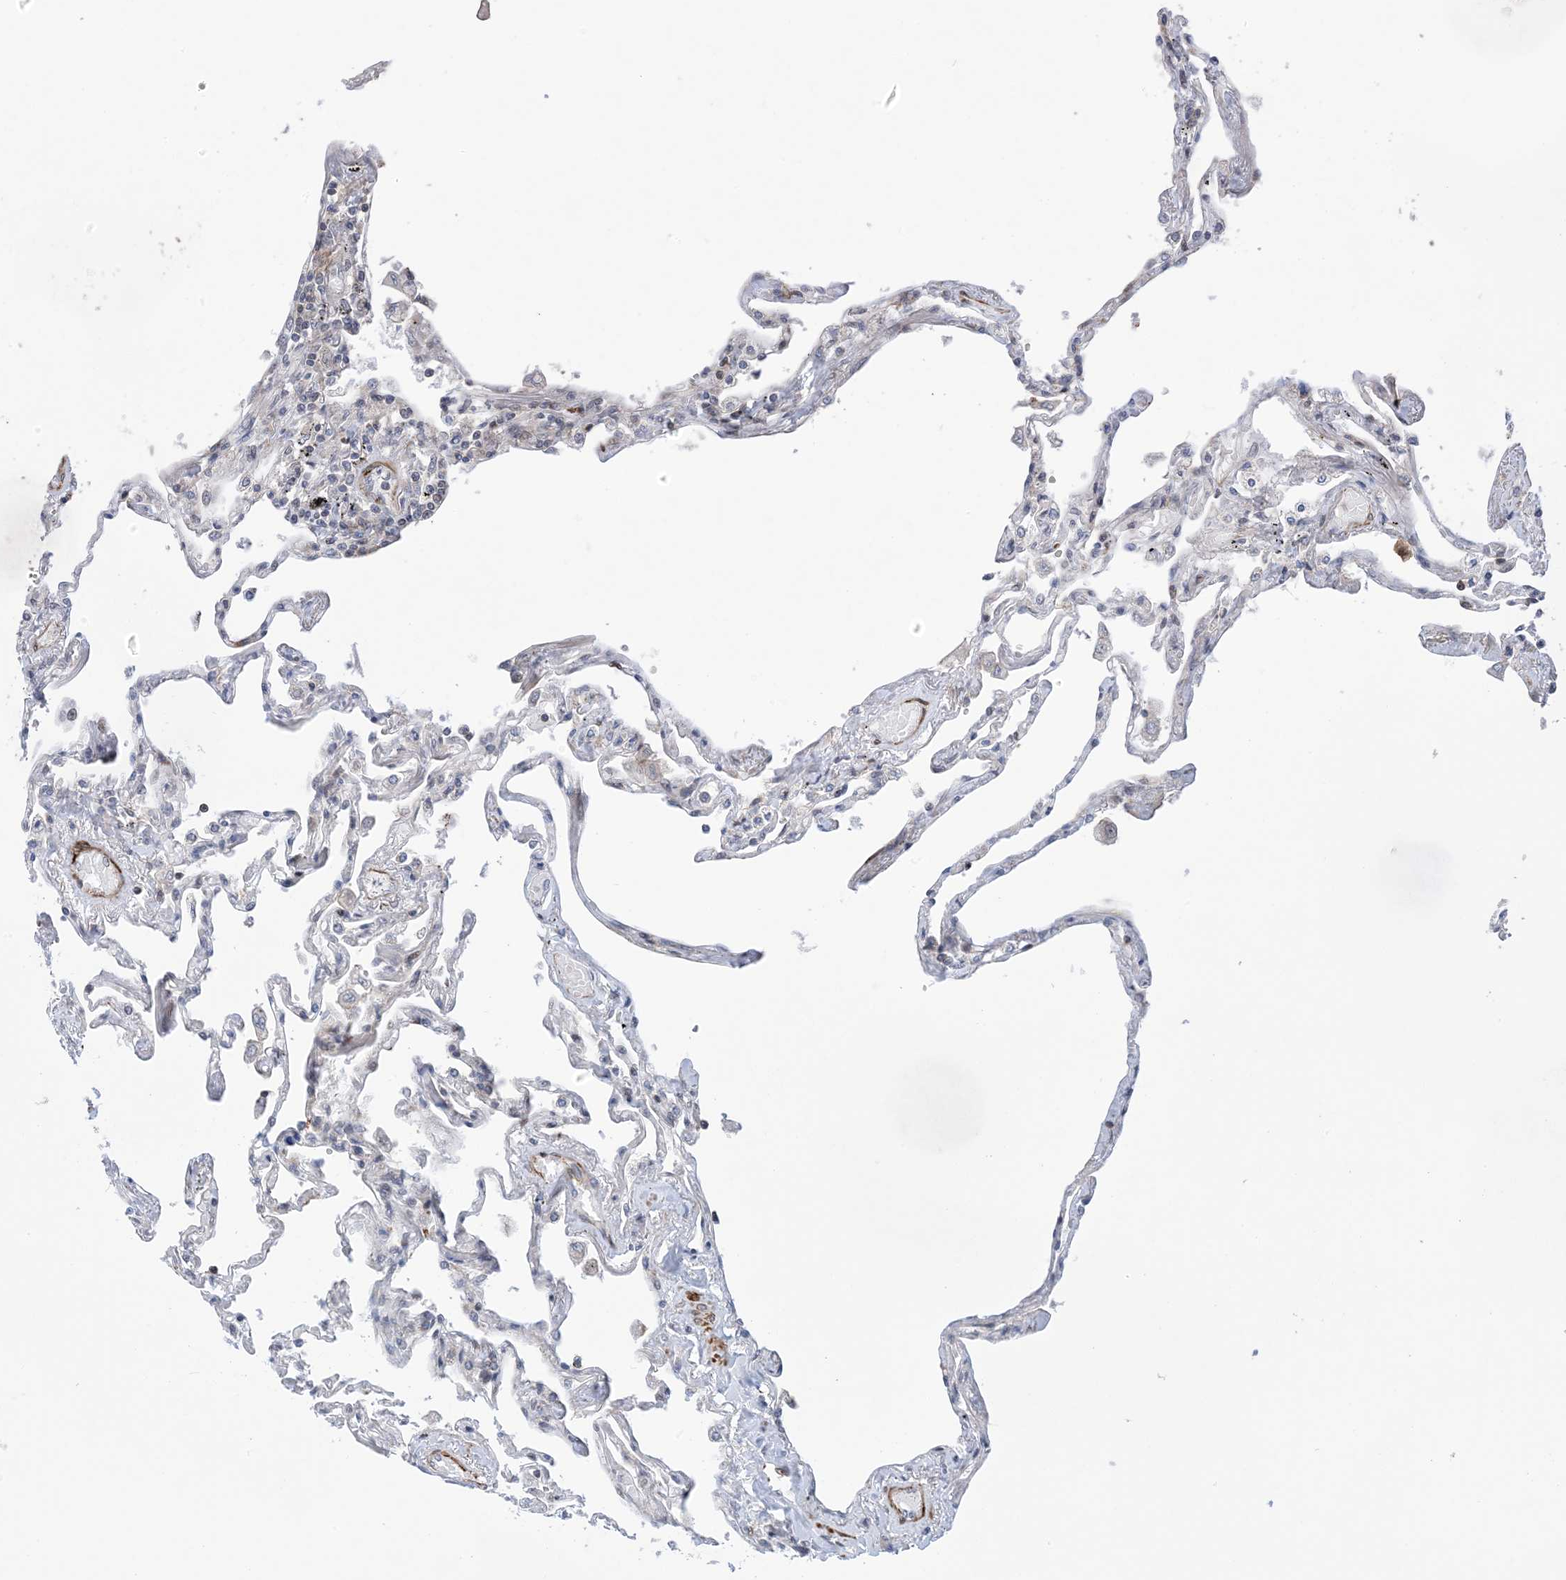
{"staining": {"intensity": "negative", "quantity": "none", "location": "none"}, "tissue": "lung", "cell_type": "Alveolar cells", "image_type": "normal", "snomed": [{"axis": "morphology", "description": "Normal tissue, NOS"}, {"axis": "topography", "description": "Lung"}], "caption": "High power microscopy micrograph of an immunohistochemistry histopathology image of normal lung, revealing no significant expression in alveolar cells. The staining was performed using DAB to visualize the protein expression in brown, while the nuclei were stained in blue with hematoxylin (Magnification: 20x).", "gene": "ZNF8", "patient": {"sex": "female", "age": 67}}